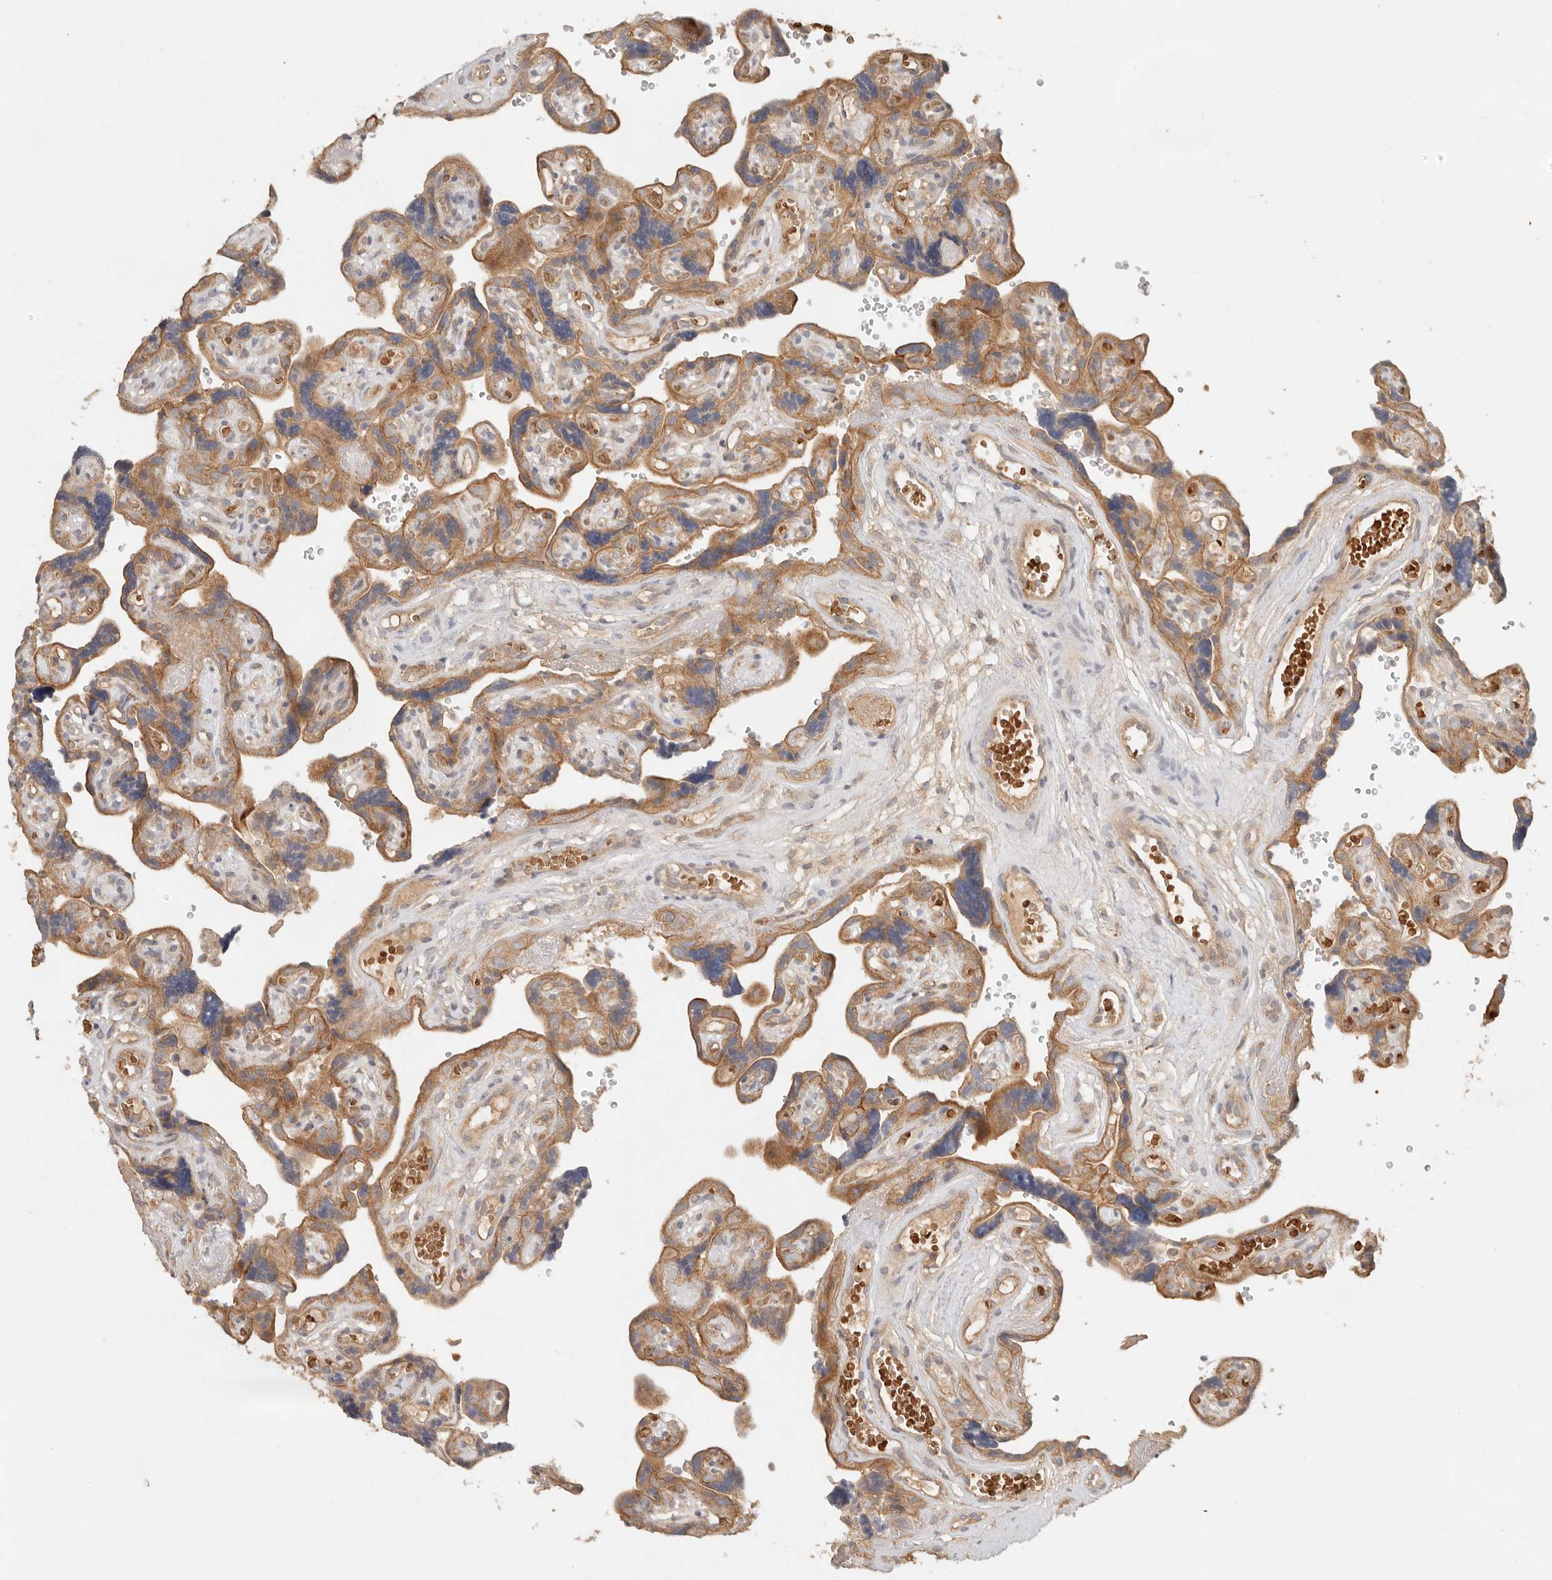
{"staining": {"intensity": "moderate", "quantity": ">75%", "location": "cytoplasmic/membranous"}, "tissue": "placenta", "cell_type": "Trophoblastic cells", "image_type": "normal", "snomed": [{"axis": "morphology", "description": "Normal tissue, NOS"}, {"axis": "topography", "description": "Placenta"}], "caption": "Placenta was stained to show a protein in brown. There is medium levels of moderate cytoplasmic/membranous positivity in approximately >75% of trophoblastic cells. (Stains: DAB (3,3'-diaminobenzidine) in brown, nuclei in blue, Microscopy: brightfield microscopy at high magnification).", "gene": "HECTD3", "patient": {"sex": "female", "age": 30}}